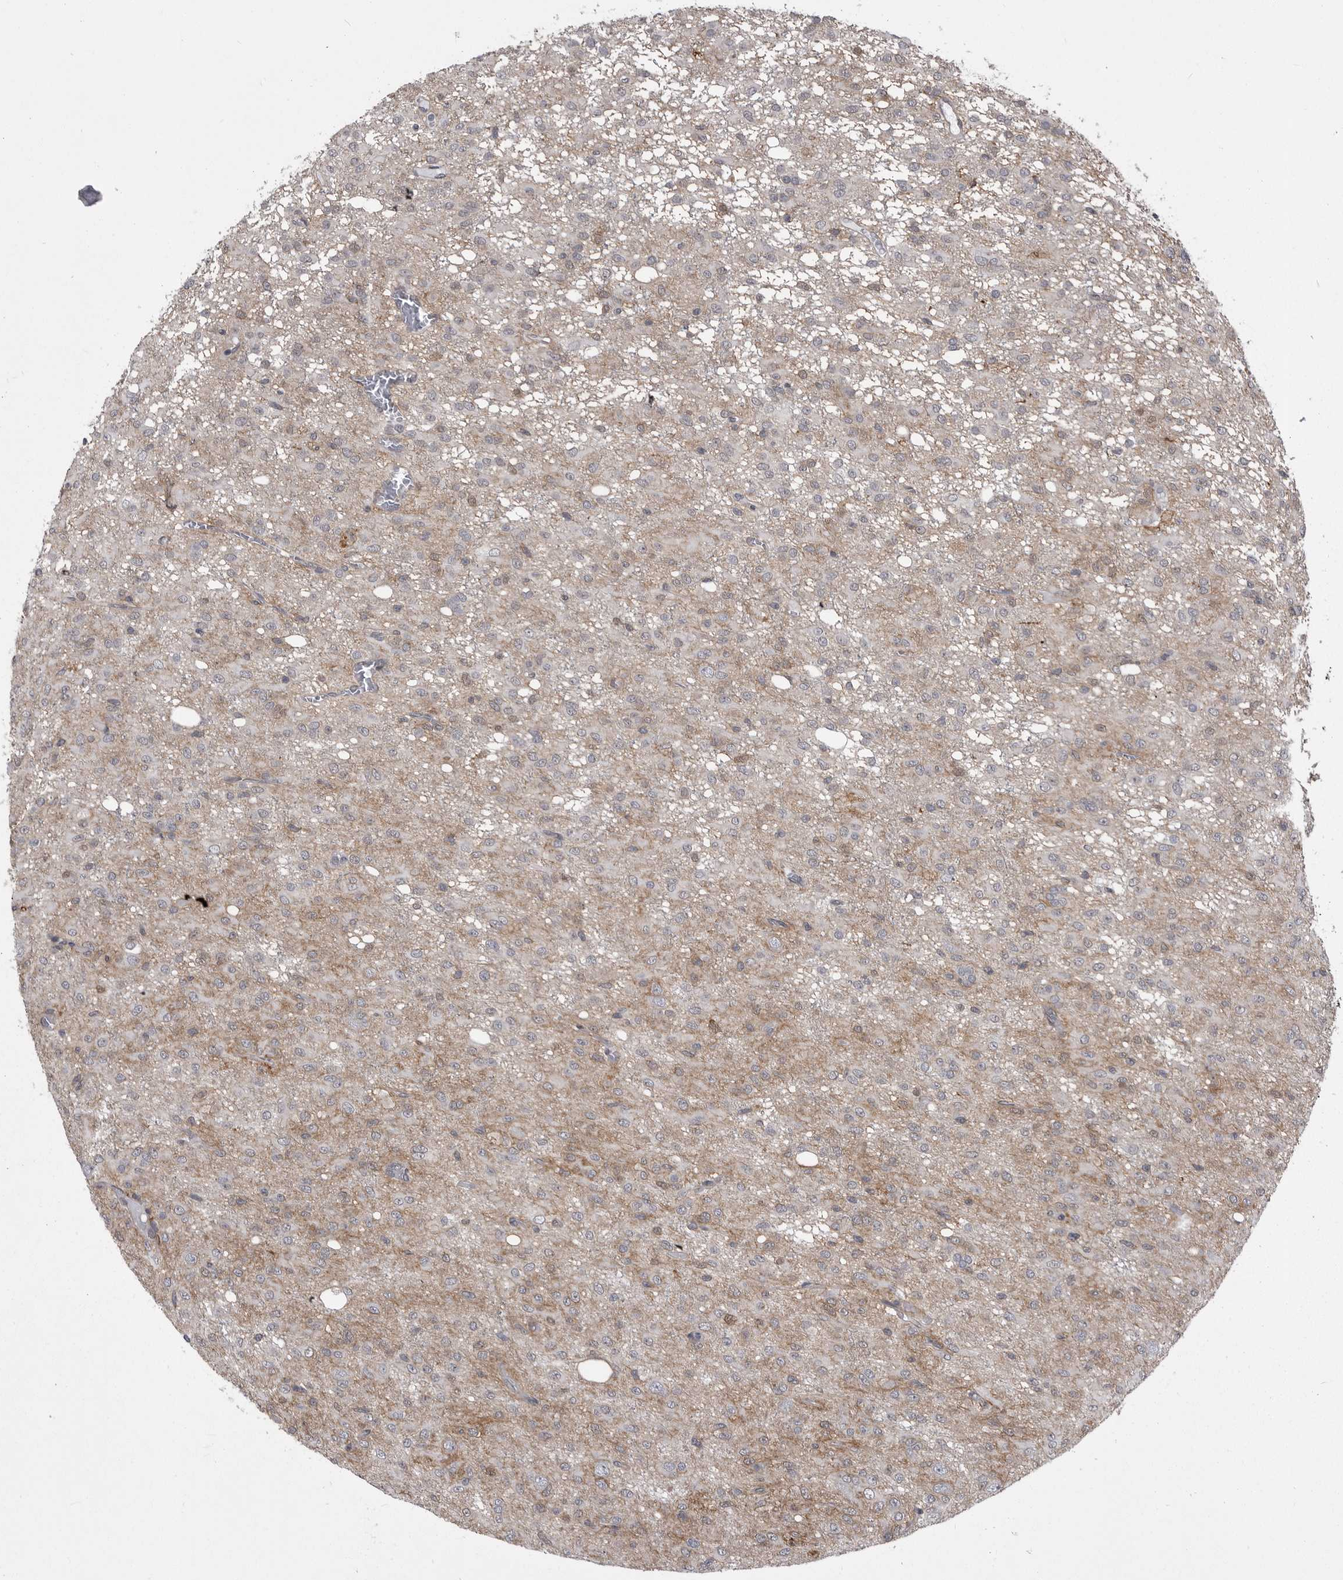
{"staining": {"intensity": "weak", "quantity": "<25%", "location": "cytoplasmic/membranous"}, "tissue": "glioma", "cell_type": "Tumor cells", "image_type": "cancer", "snomed": [{"axis": "morphology", "description": "Glioma, malignant, High grade"}, {"axis": "topography", "description": "Brain"}], "caption": "This is an immunohistochemistry (IHC) histopathology image of human malignant glioma (high-grade). There is no expression in tumor cells.", "gene": "ABL1", "patient": {"sex": "female", "age": 59}}